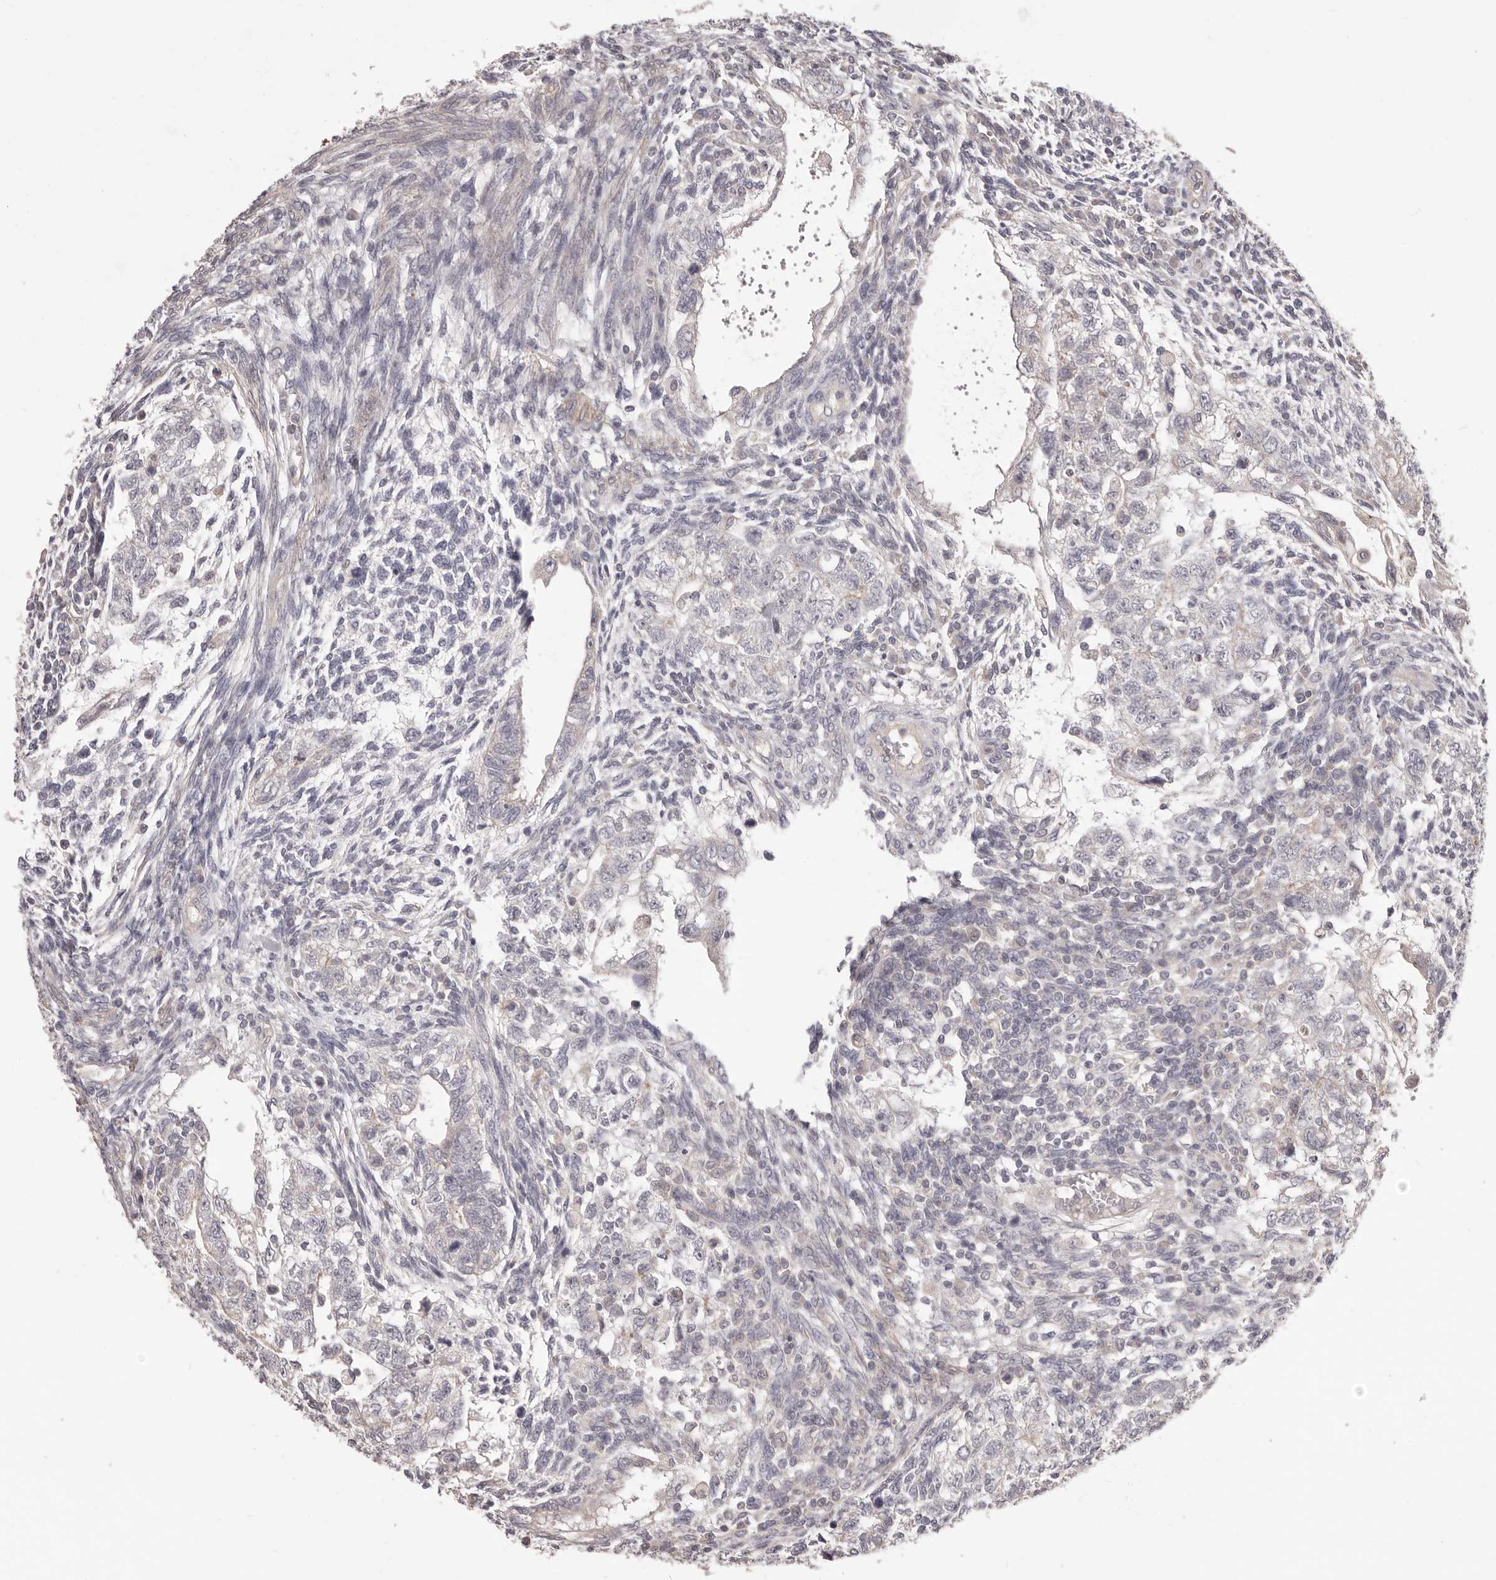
{"staining": {"intensity": "negative", "quantity": "none", "location": "none"}, "tissue": "testis cancer", "cell_type": "Tumor cells", "image_type": "cancer", "snomed": [{"axis": "morphology", "description": "Carcinoma, Embryonal, NOS"}, {"axis": "topography", "description": "Testis"}], "caption": "Tumor cells are negative for protein expression in human testis cancer.", "gene": "HRH1", "patient": {"sex": "male", "age": 37}}